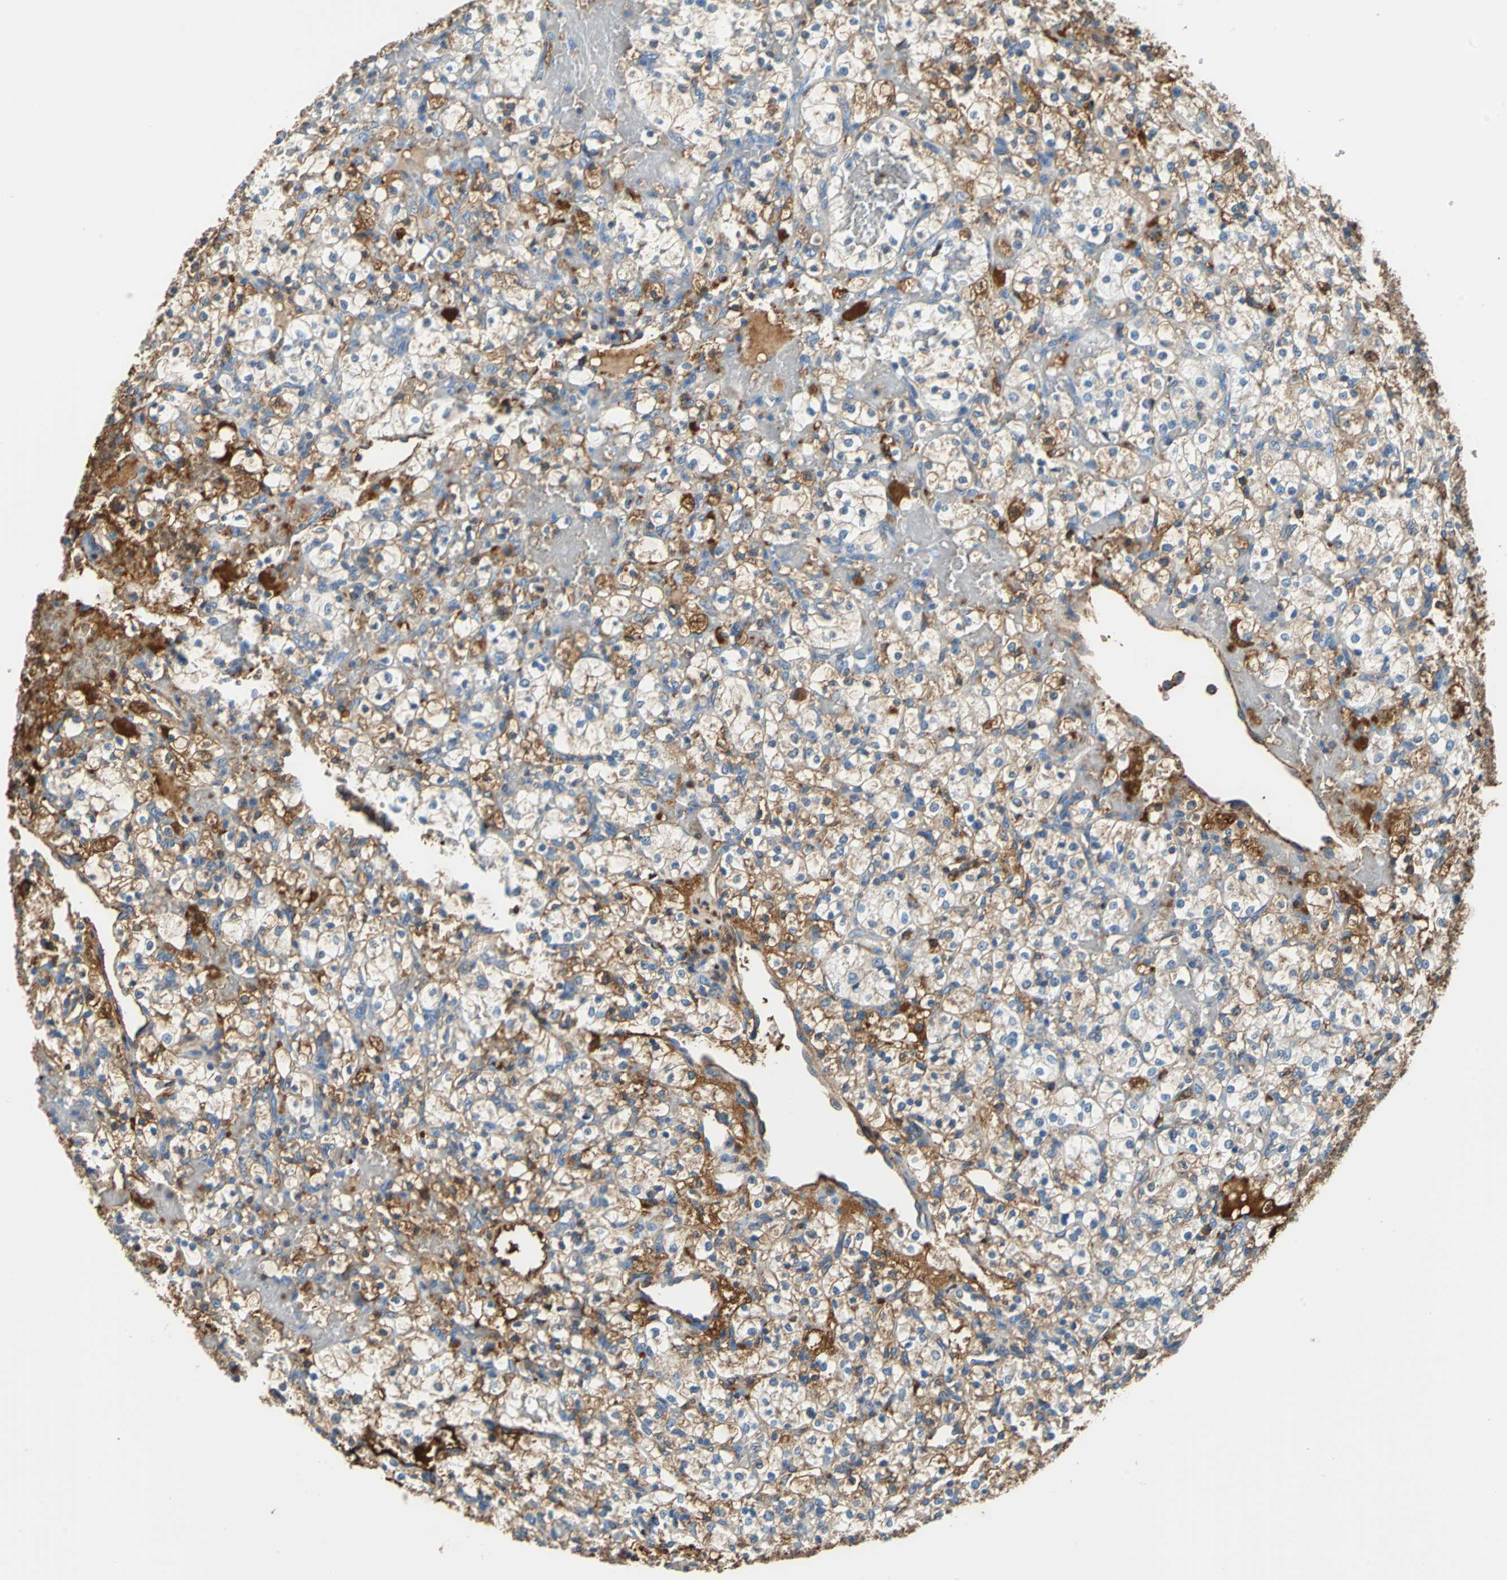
{"staining": {"intensity": "weak", "quantity": "25%-75%", "location": "cytoplasmic/membranous"}, "tissue": "renal cancer", "cell_type": "Tumor cells", "image_type": "cancer", "snomed": [{"axis": "morphology", "description": "Adenocarcinoma, NOS"}, {"axis": "topography", "description": "Kidney"}], "caption": "Brown immunohistochemical staining in human renal cancer (adenocarcinoma) shows weak cytoplasmic/membranous expression in approximately 25%-75% of tumor cells. (DAB = brown stain, brightfield microscopy at high magnification).", "gene": "ALB", "patient": {"sex": "female", "age": 60}}